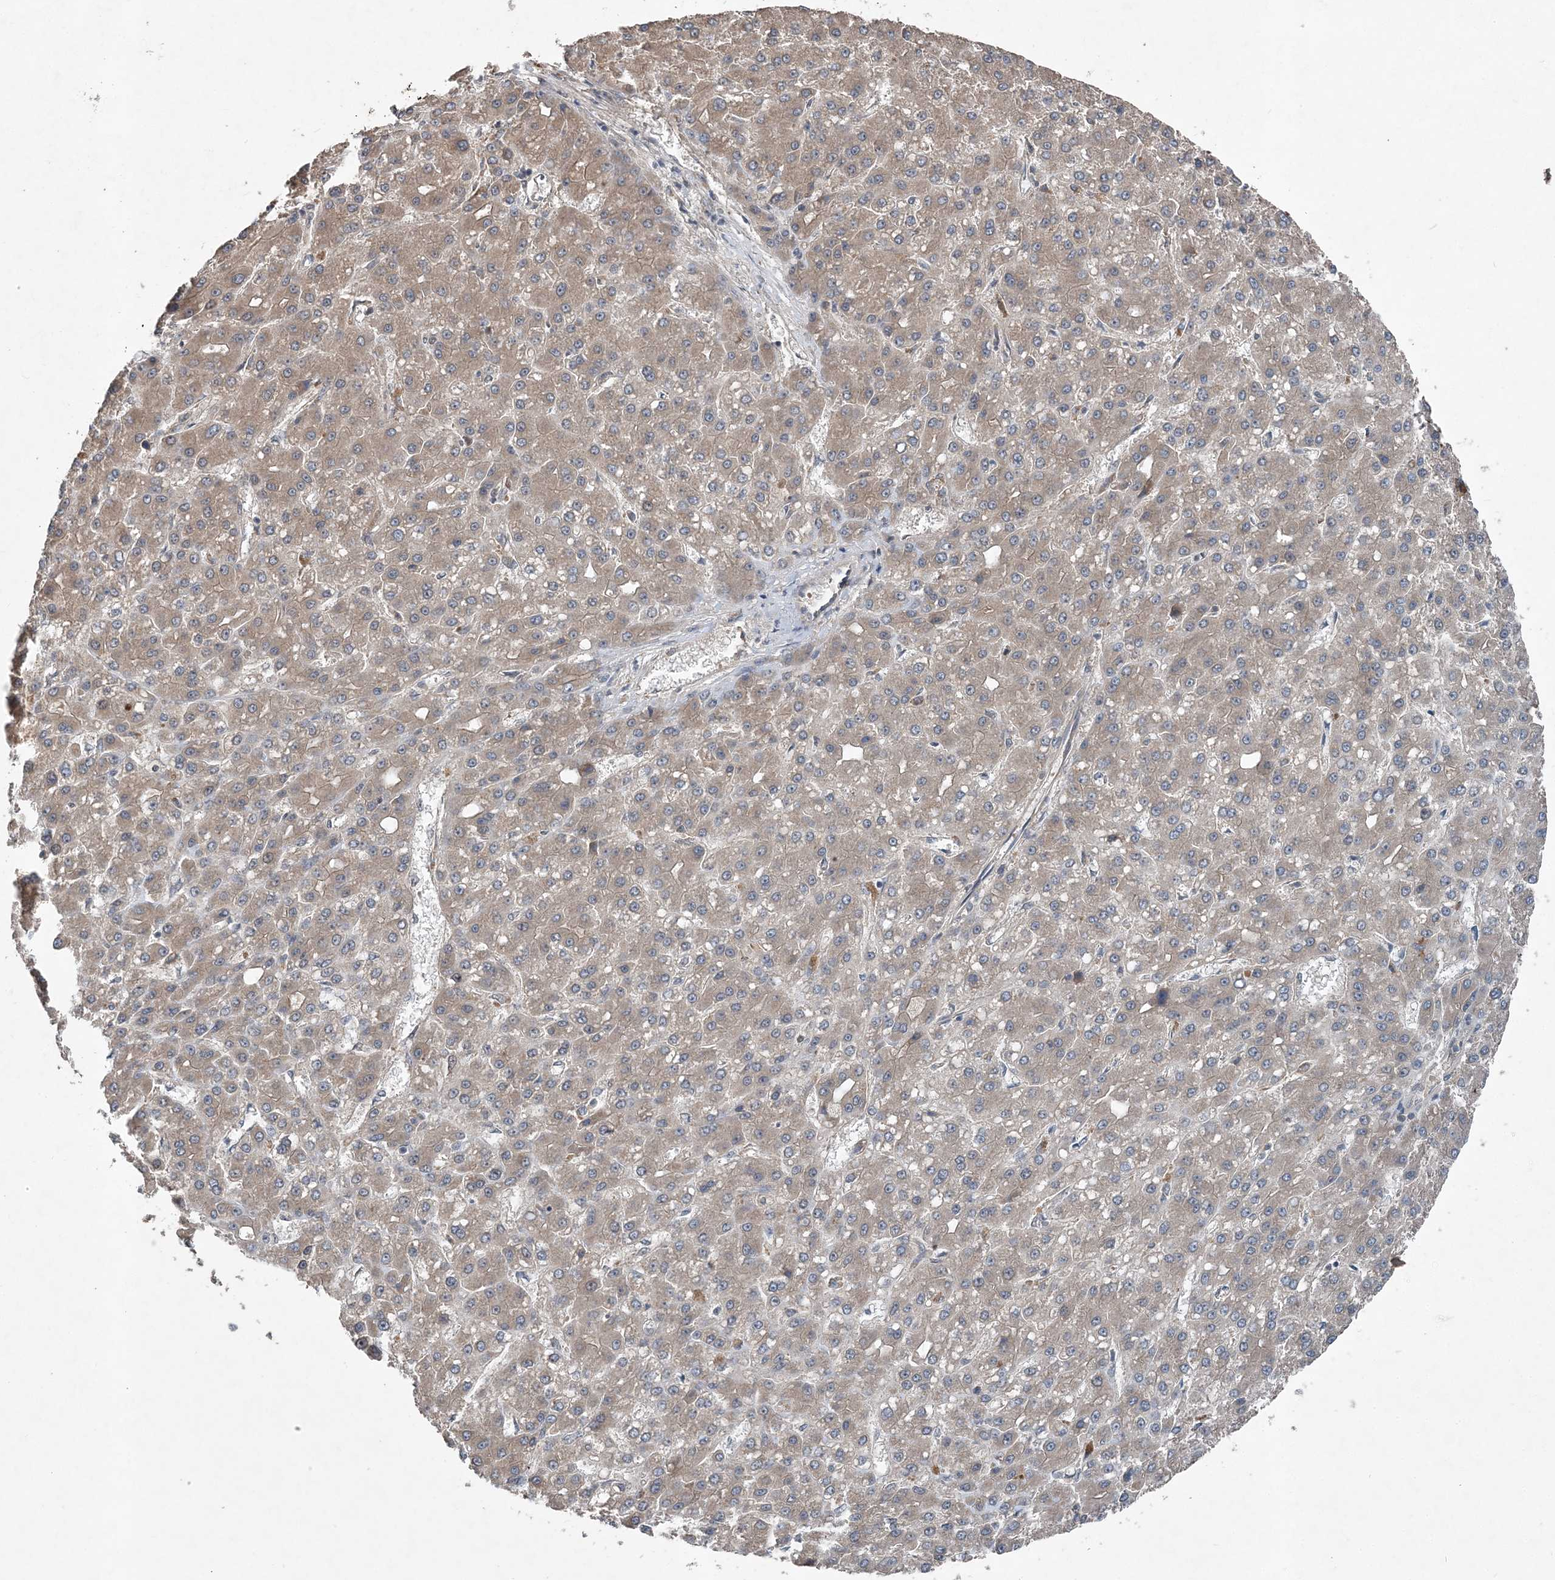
{"staining": {"intensity": "weak", "quantity": ">75%", "location": "cytoplasmic/membranous"}, "tissue": "liver cancer", "cell_type": "Tumor cells", "image_type": "cancer", "snomed": [{"axis": "morphology", "description": "Carcinoma, Hepatocellular, NOS"}, {"axis": "topography", "description": "Liver"}], "caption": "This image displays liver hepatocellular carcinoma stained with IHC to label a protein in brown. The cytoplasmic/membranous of tumor cells show weak positivity for the protein. Nuclei are counter-stained blue.", "gene": "QTRT2", "patient": {"sex": "male", "age": 67}}